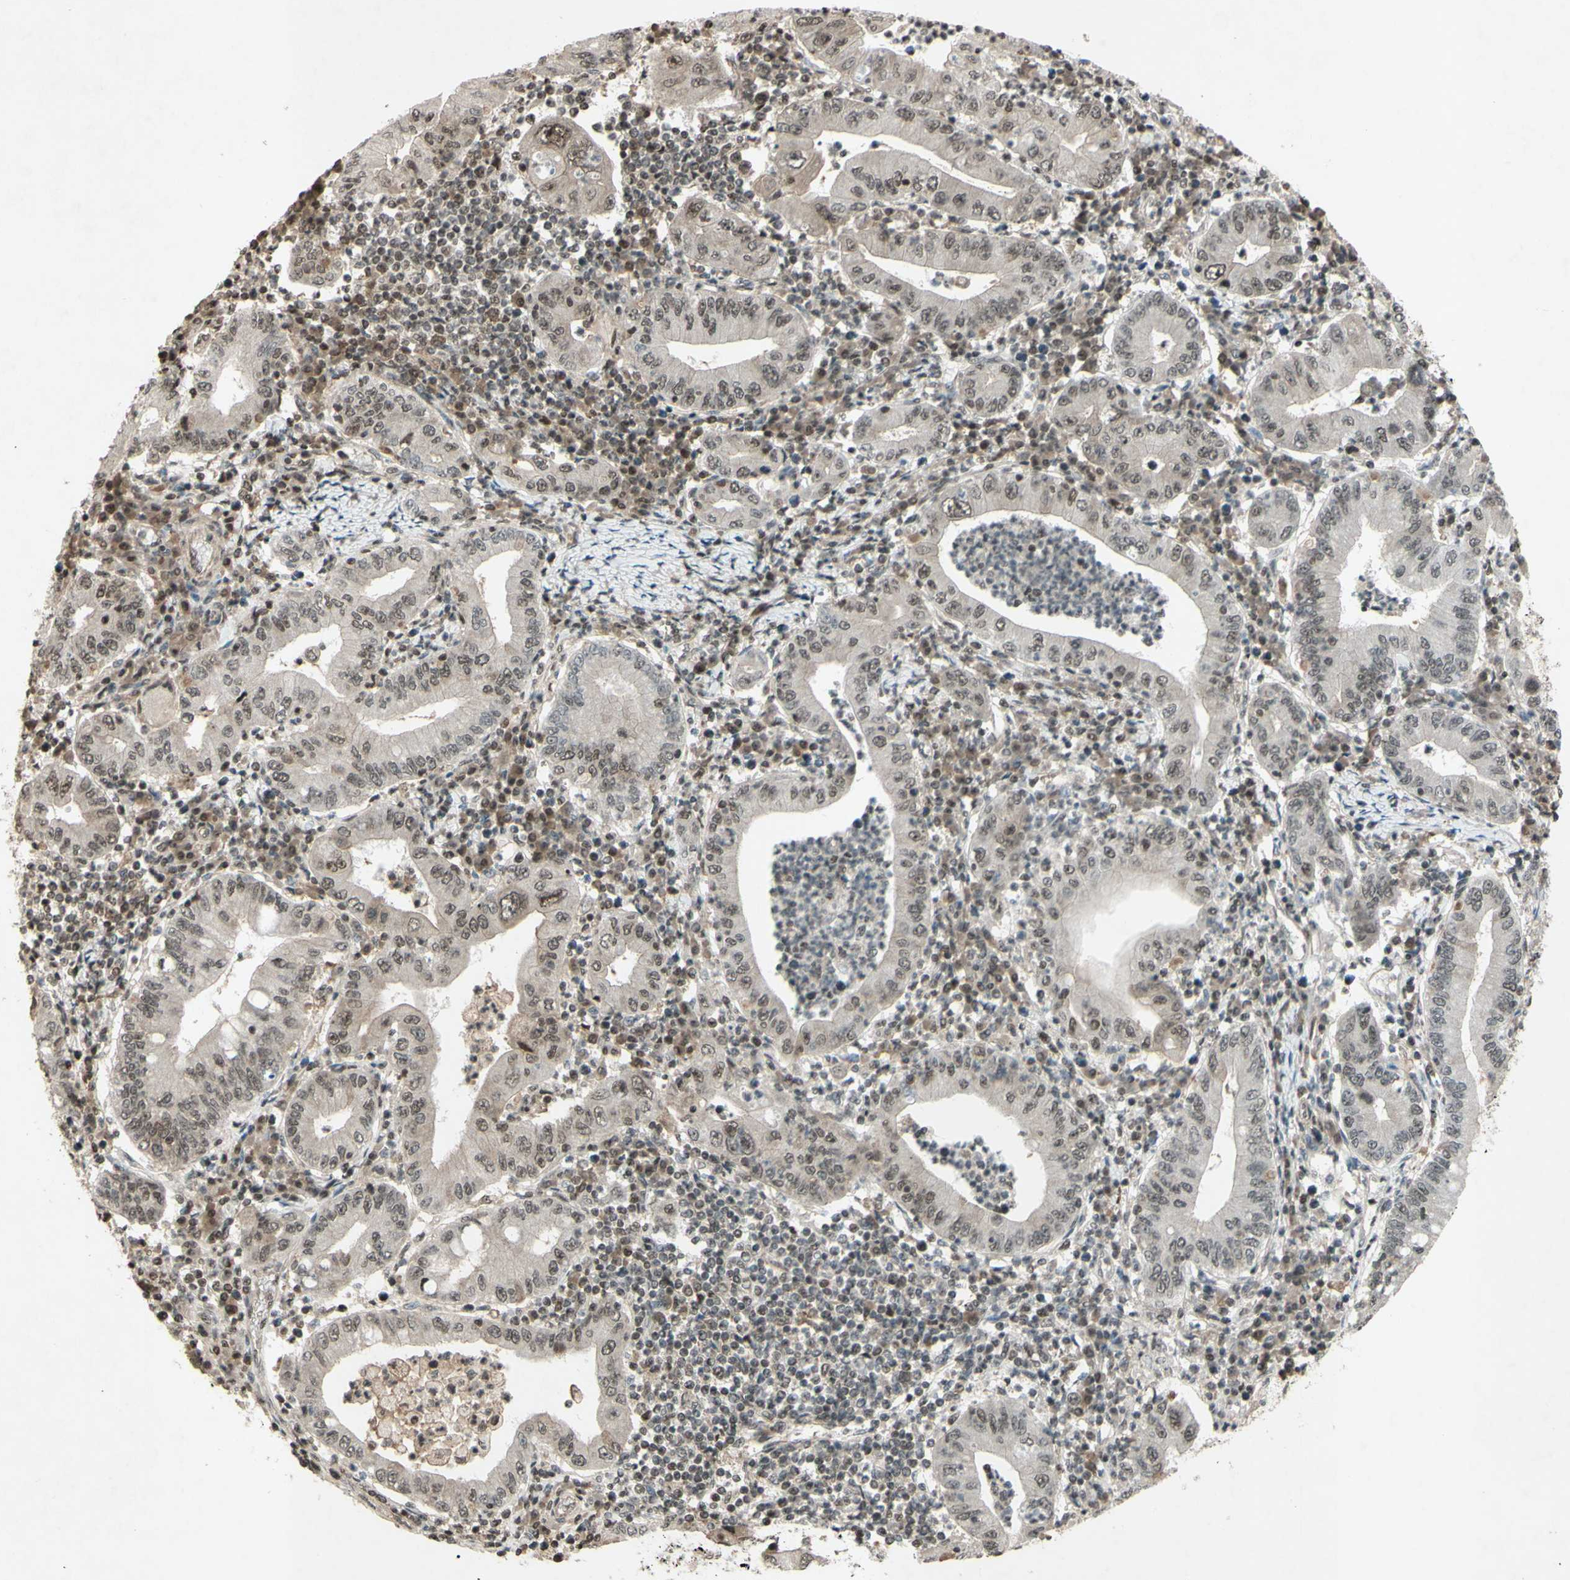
{"staining": {"intensity": "weak", "quantity": ">75%", "location": "nuclear"}, "tissue": "stomach cancer", "cell_type": "Tumor cells", "image_type": "cancer", "snomed": [{"axis": "morphology", "description": "Normal tissue, NOS"}, {"axis": "morphology", "description": "Adenocarcinoma, NOS"}, {"axis": "topography", "description": "Esophagus"}, {"axis": "topography", "description": "Stomach, upper"}, {"axis": "topography", "description": "Peripheral nerve tissue"}], "caption": "Brown immunohistochemical staining in human stomach cancer (adenocarcinoma) demonstrates weak nuclear expression in approximately >75% of tumor cells.", "gene": "SNW1", "patient": {"sex": "male", "age": 62}}